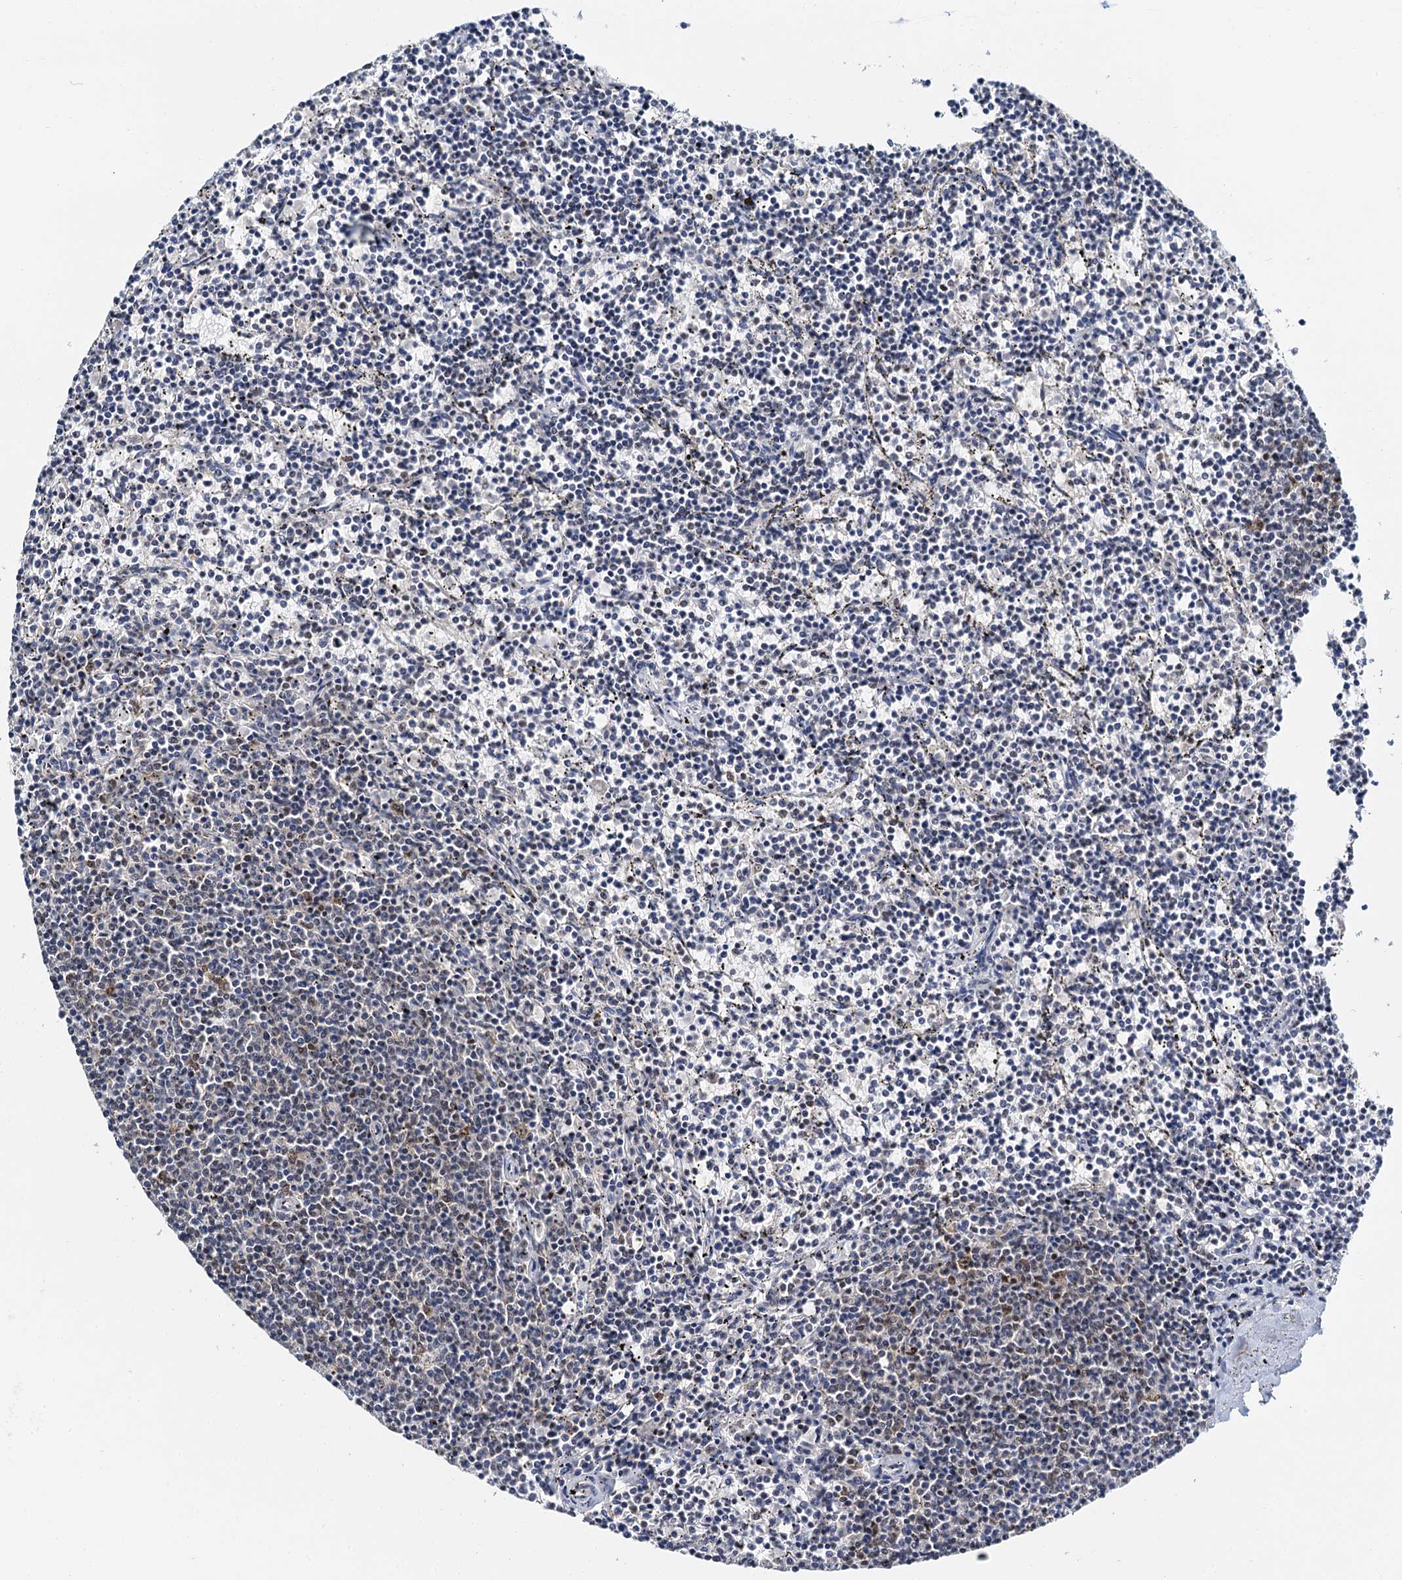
{"staining": {"intensity": "weak", "quantity": "<25%", "location": "nuclear"}, "tissue": "lymphoma", "cell_type": "Tumor cells", "image_type": "cancer", "snomed": [{"axis": "morphology", "description": "Malignant lymphoma, non-Hodgkin's type, Low grade"}, {"axis": "topography", "description": "Spleen"}], "caption": "This is an immunohistochemistry (IHC) histopathology image of low-grade malignant lymphoma, non-Hodgkin's type. There is no positivity in tumor cells.", "gene": "NOP2", "patient": {"sex": "female", "age": 50}}